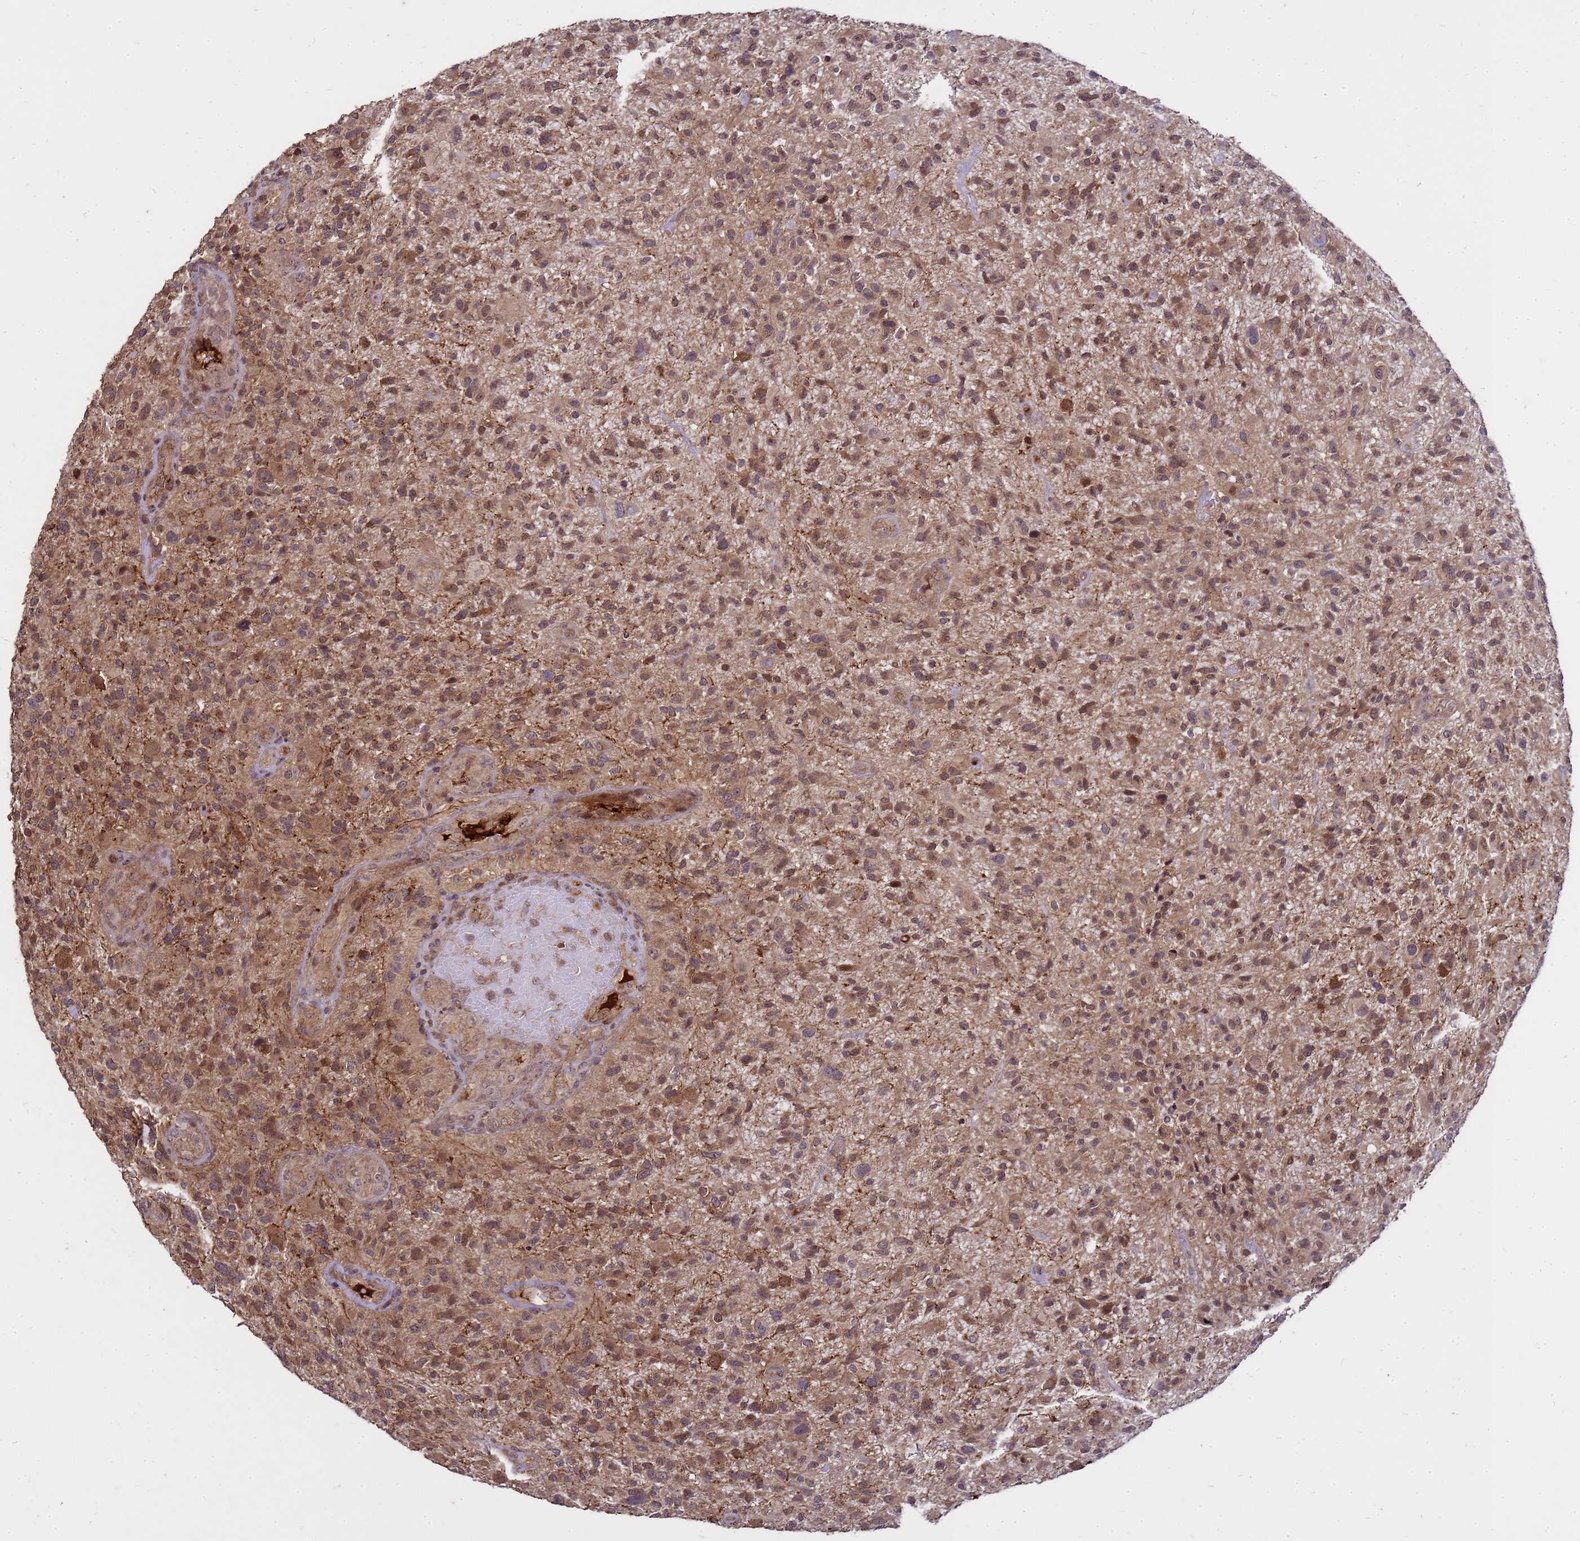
{"staining": {"intensity": "moderate", "quantity": ">75%", "location": "cytoplasmic/membranous,nuclear"}, "tissue": "glioma", "cell_type": "Tumor cells", "image_type": "cancer", "snomed": [{"axis": "morphology", "description": "Glioma, malignant, High grade"}, {"axis": "topography", "description": "Brain"}], "caption": "Immunohistochemistry (IHC) image of glioma stained for a protein (brown), which reveals medium levels of moderate cytoplasmic/membranous and nuclear positivity in approximately >75% of tumor cells.", "gene": "CRBN", "patient": {"sex": "male", "age": 47}}